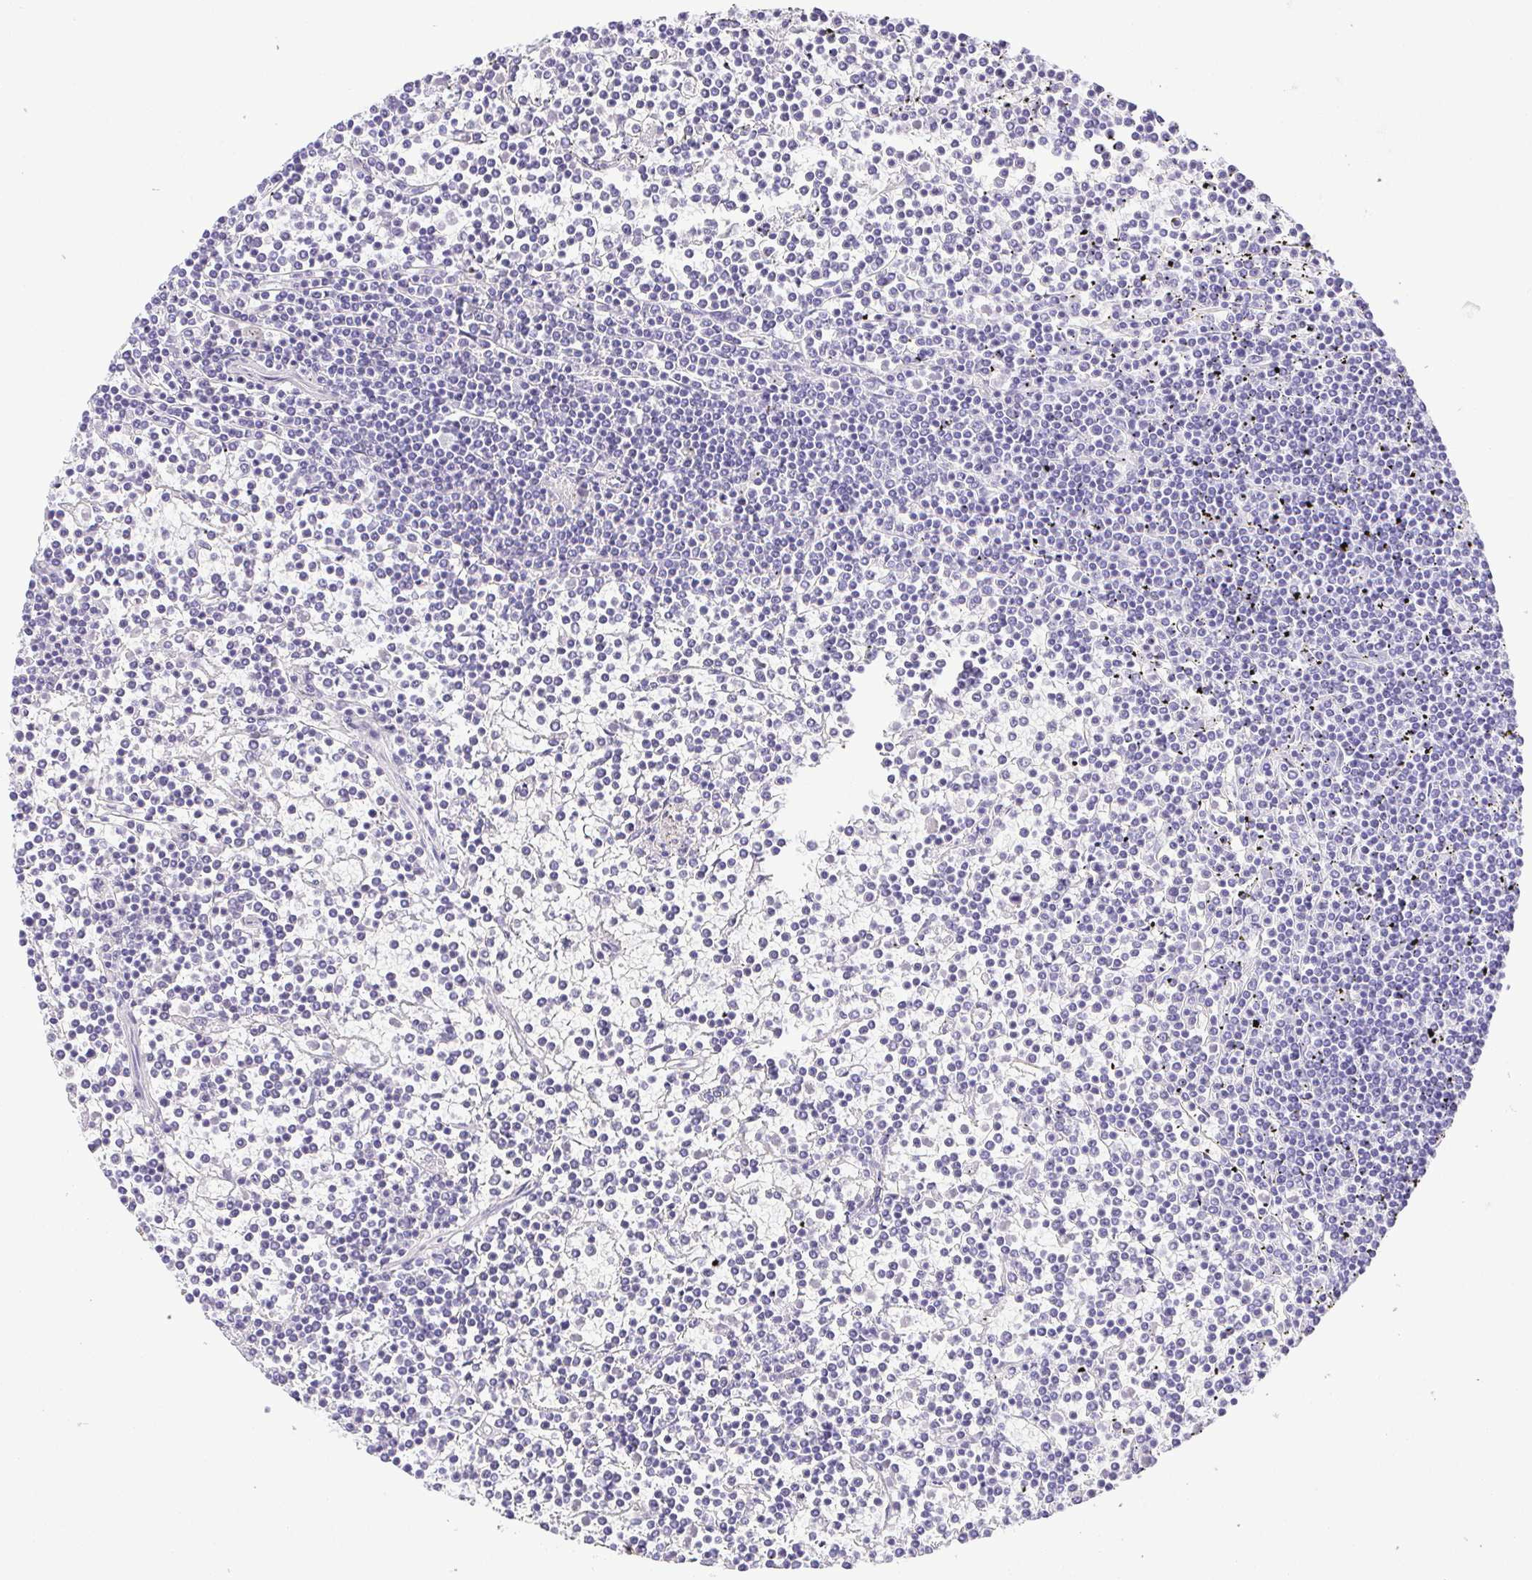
{"staining": {"intensity": "negative", "quantity": "none", "location": "none"}, "tissue": "lymphoma", "cell_type": "Tumor cells", "image_type": "cancer", "snomed": [{"axis": "morphology", "description": "Malignant lymphoma, non-Hodgkin's type, Low grade"}, {"axis": "topography", "description": "Spleen"}], "caption": "Low-grade malignant lymphoma, non-Hodgkin's type was stained to show a protein in brown. There is no significant expression in tumor cells.", "gene": "CDSN", "patient": {"sex": "female", "age": 19}}